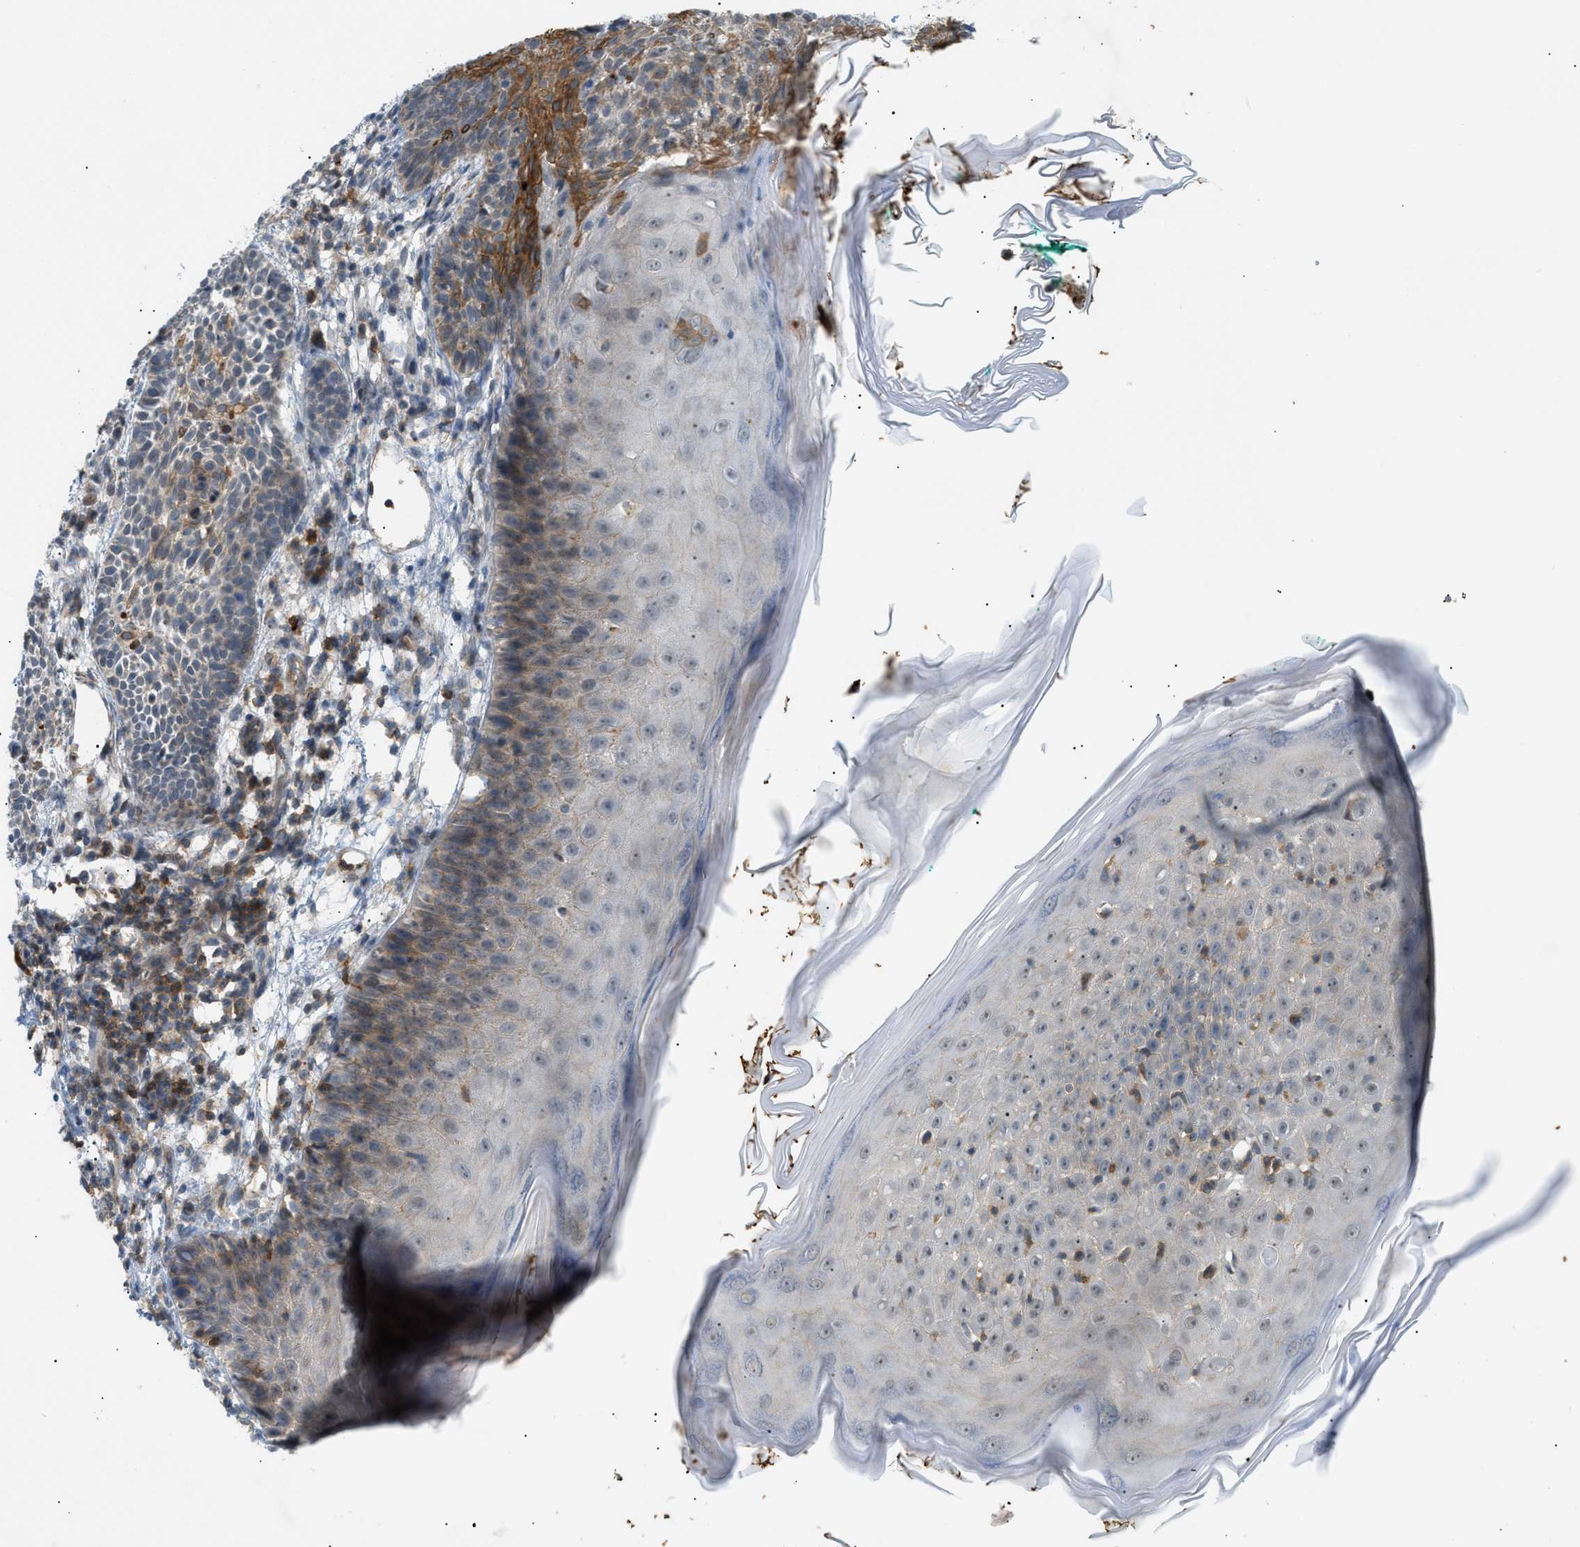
{"staining": {"intensity": "weak", "quantity": "<25%", "location": "cytoplasmic/membranous"}, "tissue": "skin cancer", "cell_type": "Tumor cells", "image_type": "cancer", "snomed": [{"axis": "morphology", "description": "Basal cell carcinoma"}, {"axis": "topography", "description": "Skin"}], "caption": "Skin basal cell carcinoma was stained to show a protein in brown. There is no significant expression in tumor cells.", "gene": "GRK6", "patient": {"sex": "male", "age": 60}}